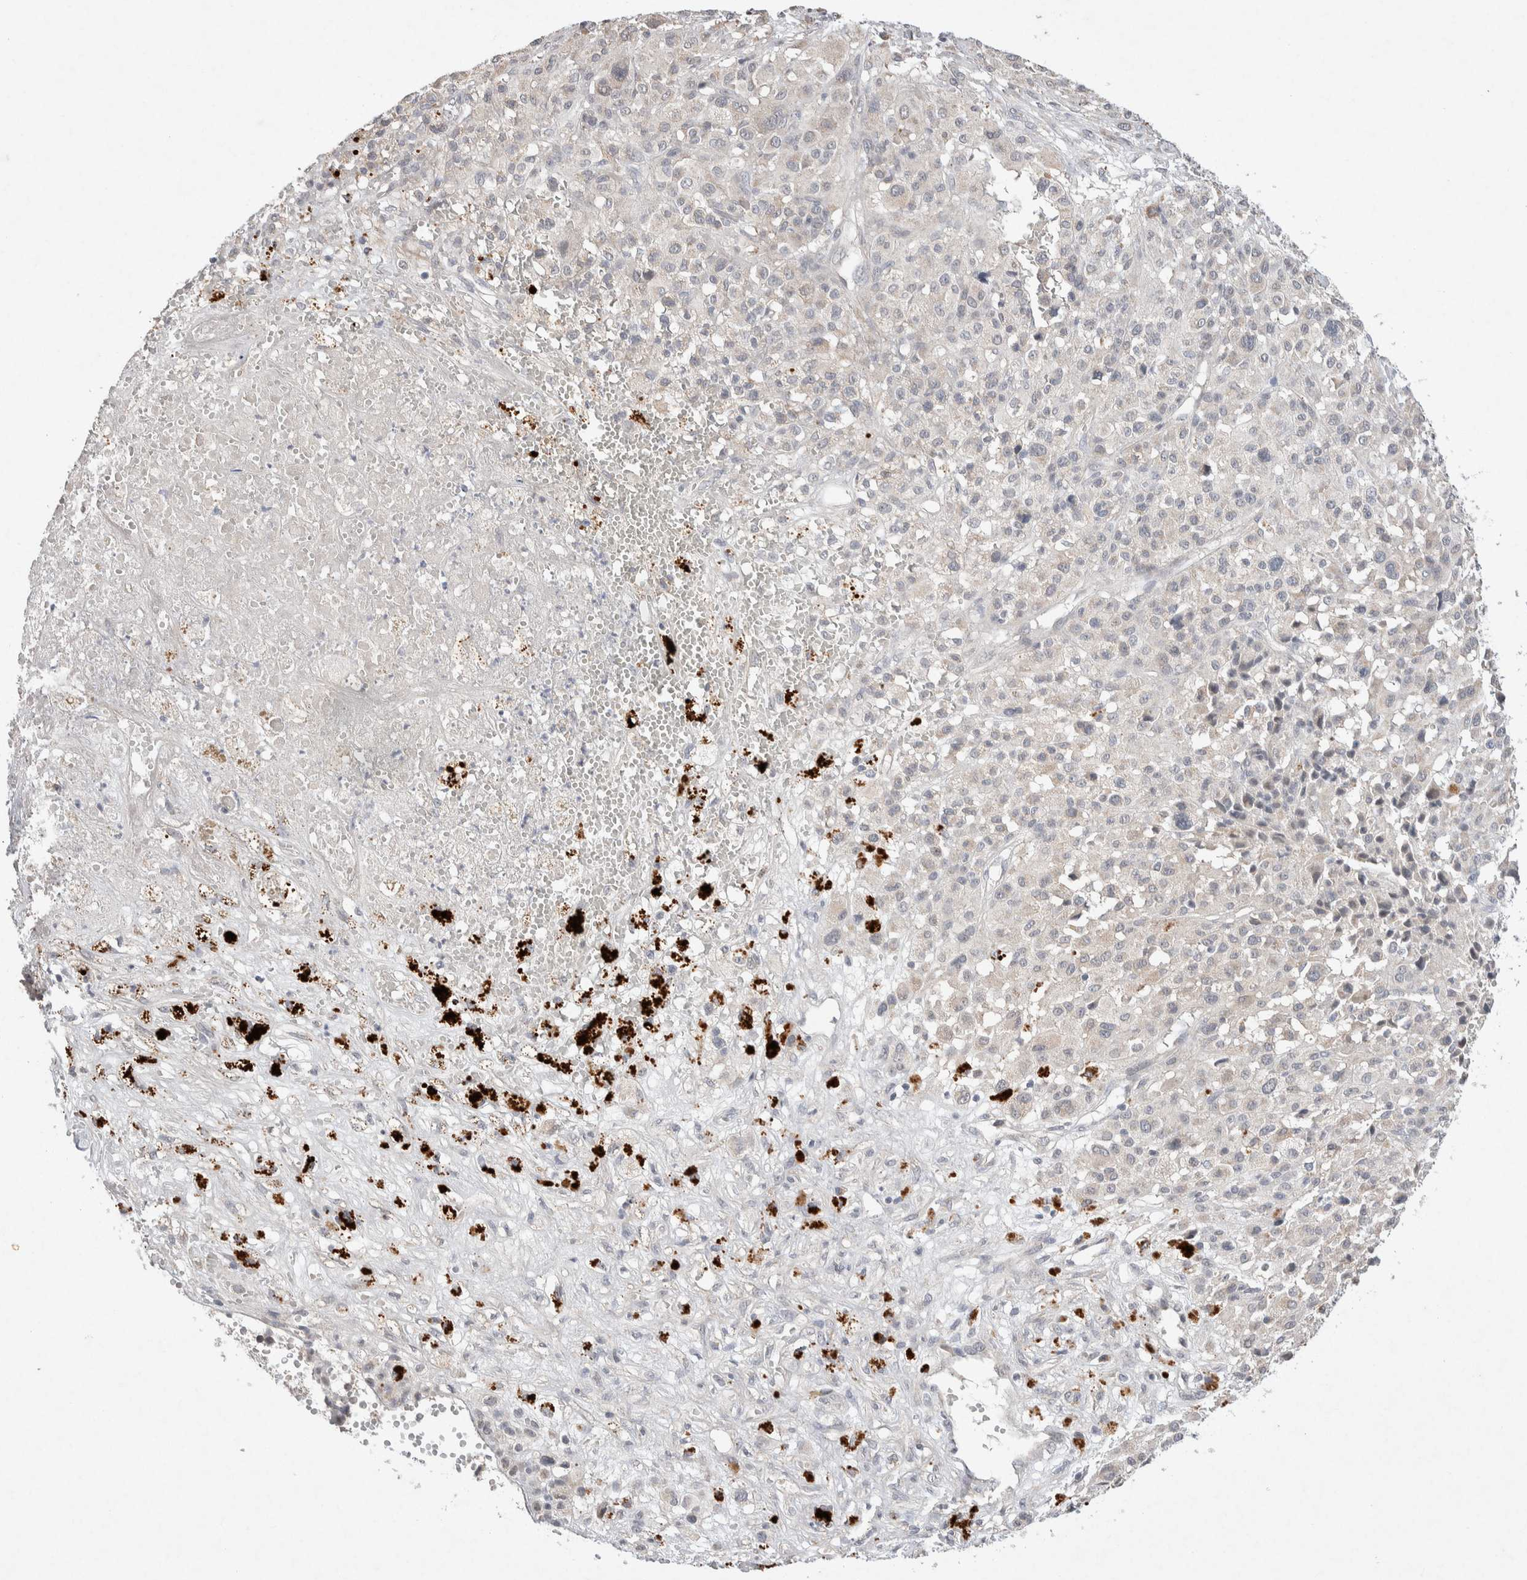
{"staining": {"intensity": "negative", "quantity": "none", "location": "none"}, "tissue": "melanoma", "cell_type": "Tumor cells", "image_type": "cancer", "snomed": [{"axis": "morphology", "description": "Malignant melanoma, Metastatic site"}, {"axis": "topography", "description": "Skin"}], "caption": "Immunohistochemical staining of melanoma demonstrates no significant positivity in tumor cells.", "gene": "CMTM4", "patient": {"sex": "female", "age": 74}}